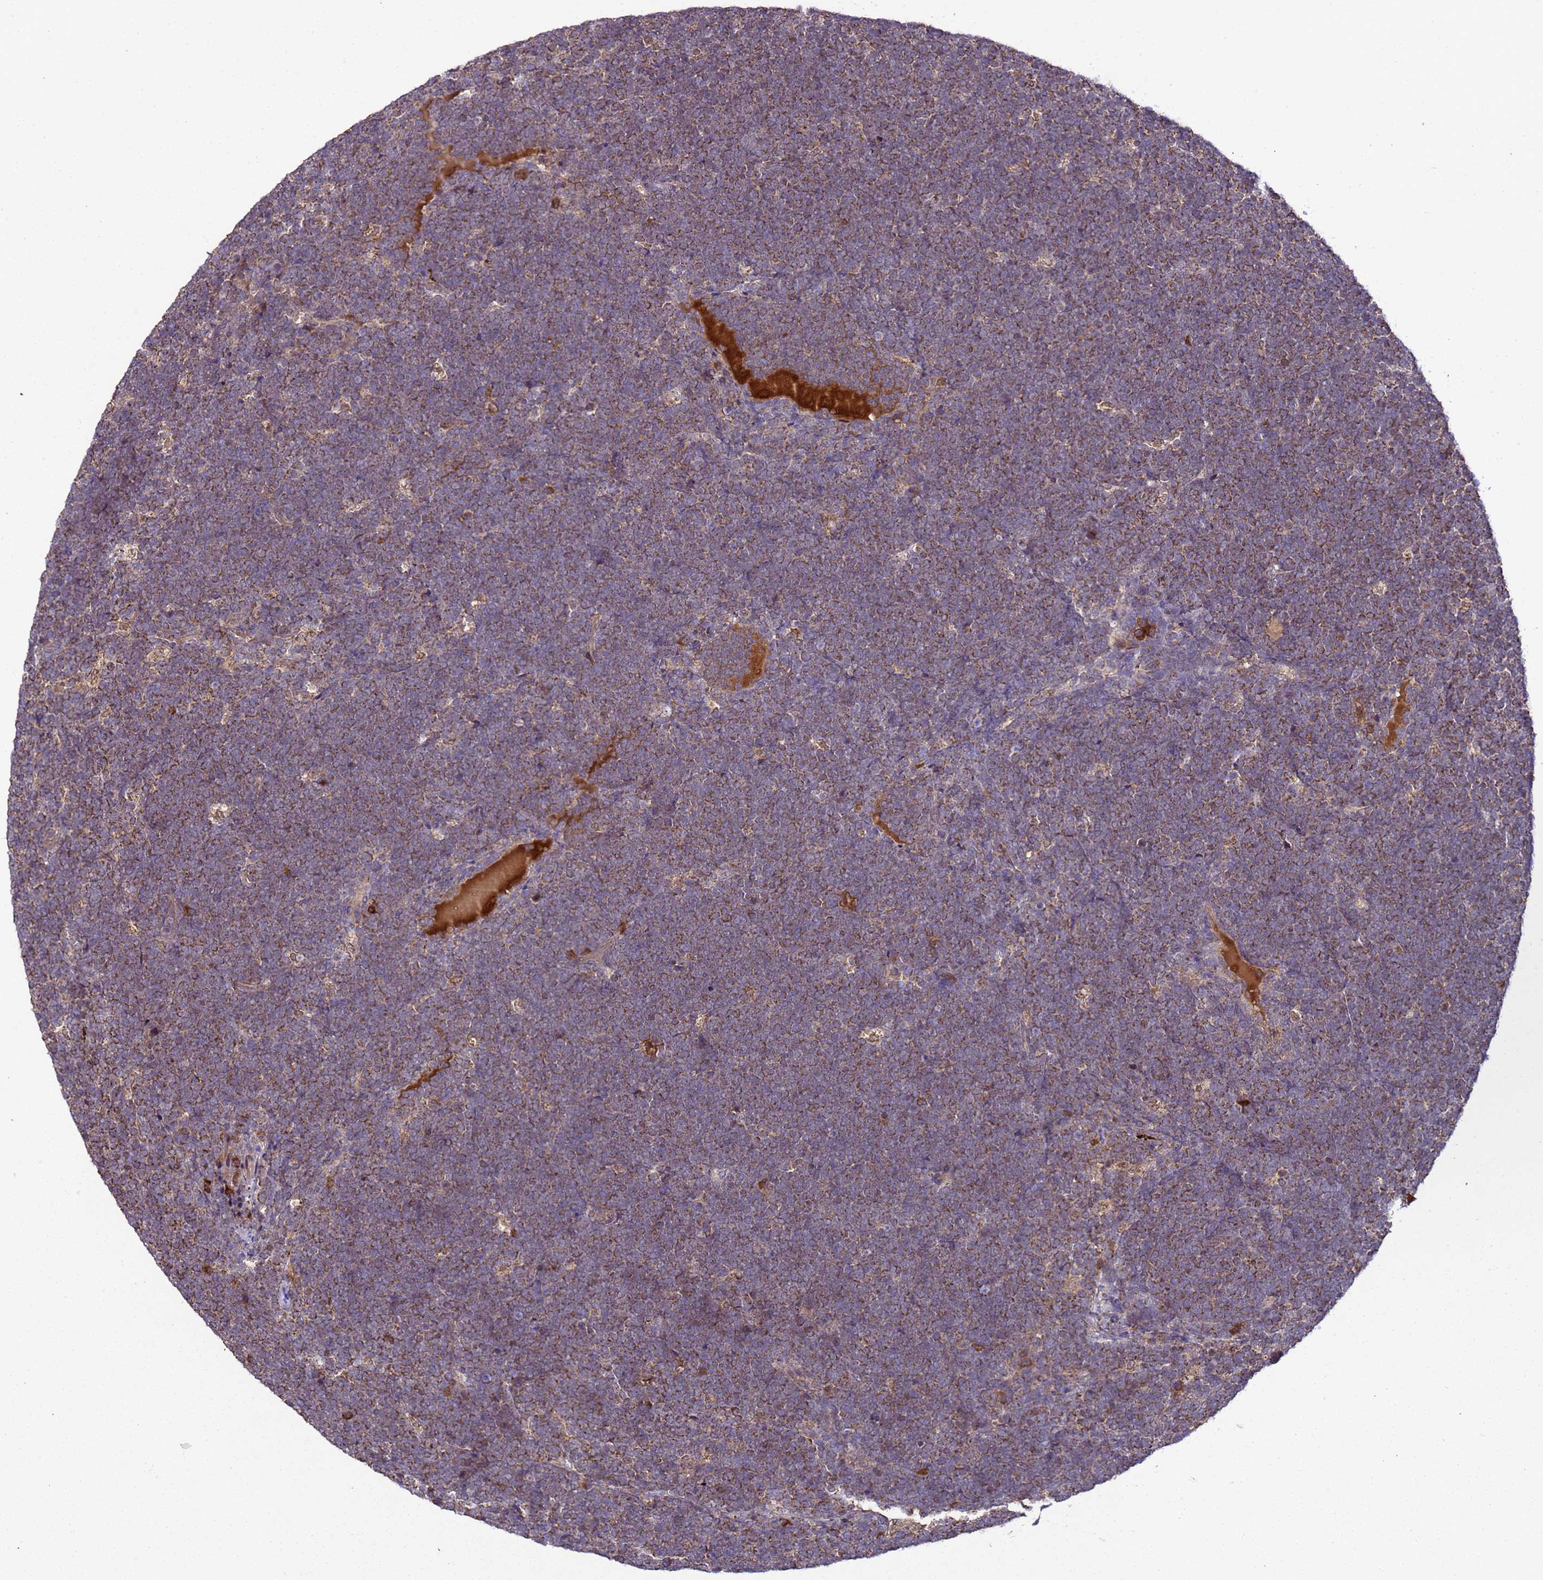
{"staining": {"intensity": "strong", "quantity": ">75%", "location": "cytoplasmic/membranous"}, "tissue": "lymphoma", "cell_type": "Tumor cells", "image_type": "cancer", "snomed": [{"axis": "morphology", "description": "Malignant lymphoma, non-Hodgkin's type, High grade"}, {"axis": "topography", "description": "Lymph node"}], "caption": "A histopathology image showing strong cytoplasmic/membranous expression in about >75% of tumor cells in lymphoma, as visualized by brown immunohistochemical staining.", "gene": "HSPBAP1", "patient": {"sex": "male", "age": 13}}